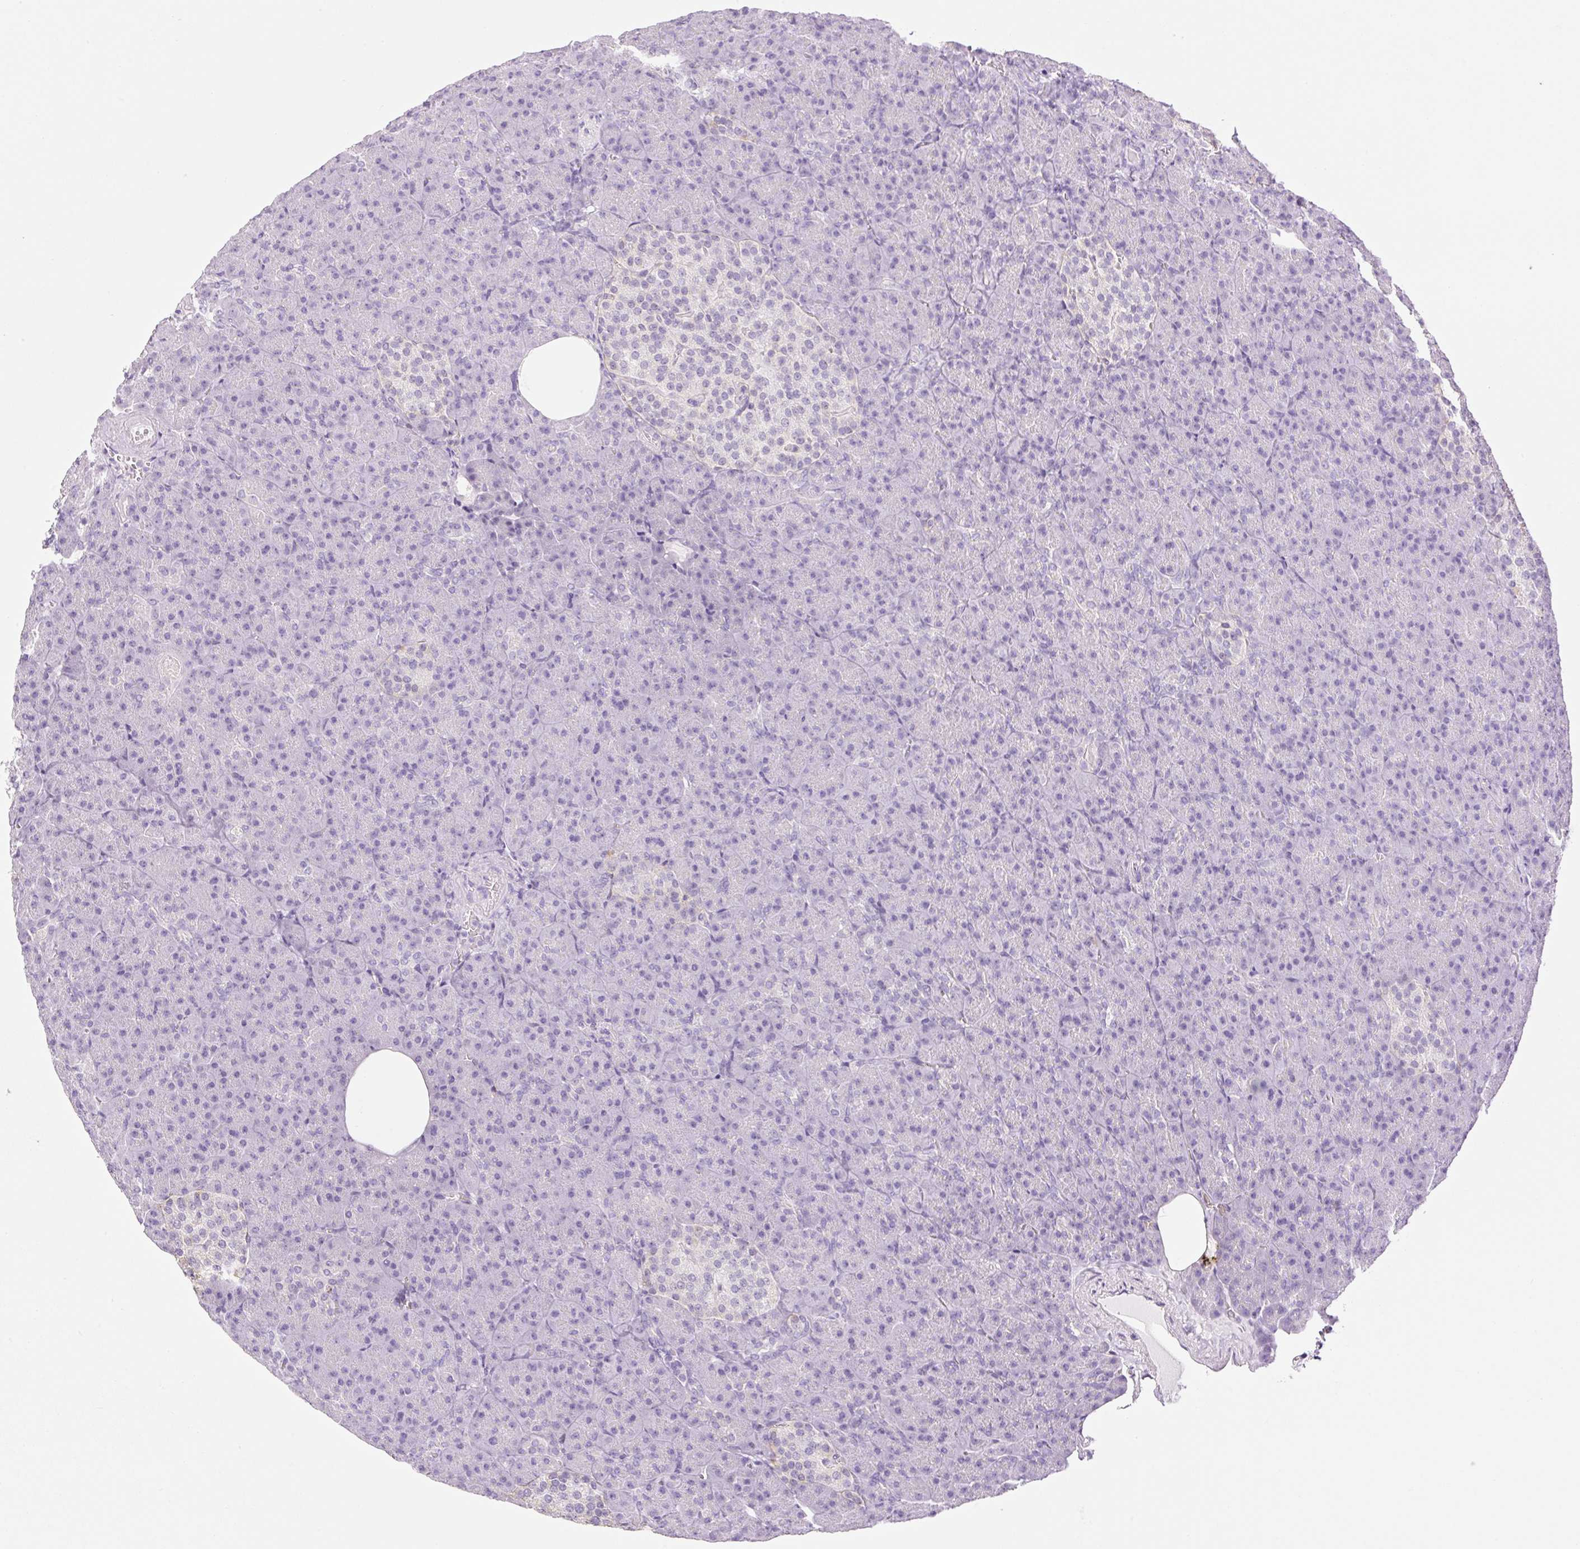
{"staining": {"intensity": "negative", "quantity": "none", "location": "none"}, "tissue": "pancreas", "cell_type": "Exocrine glandular cells", "image_type": "normal", "snomed": [{"axis": "morphology", "description": "Normal tissue, NOS"}, {"axis": "topography", "description": "Pancreas"}], "caption": "This is a histopathology image of immunohistochemistry staining of normal pancreas, which shows no expression in exocrine glandular cells. The staining is performed using DAB brown chromogen with nuclei counter-stained in using hematoxylin.", "gene": "SP140L", "patient": {"sex": "female", "age": 74}}